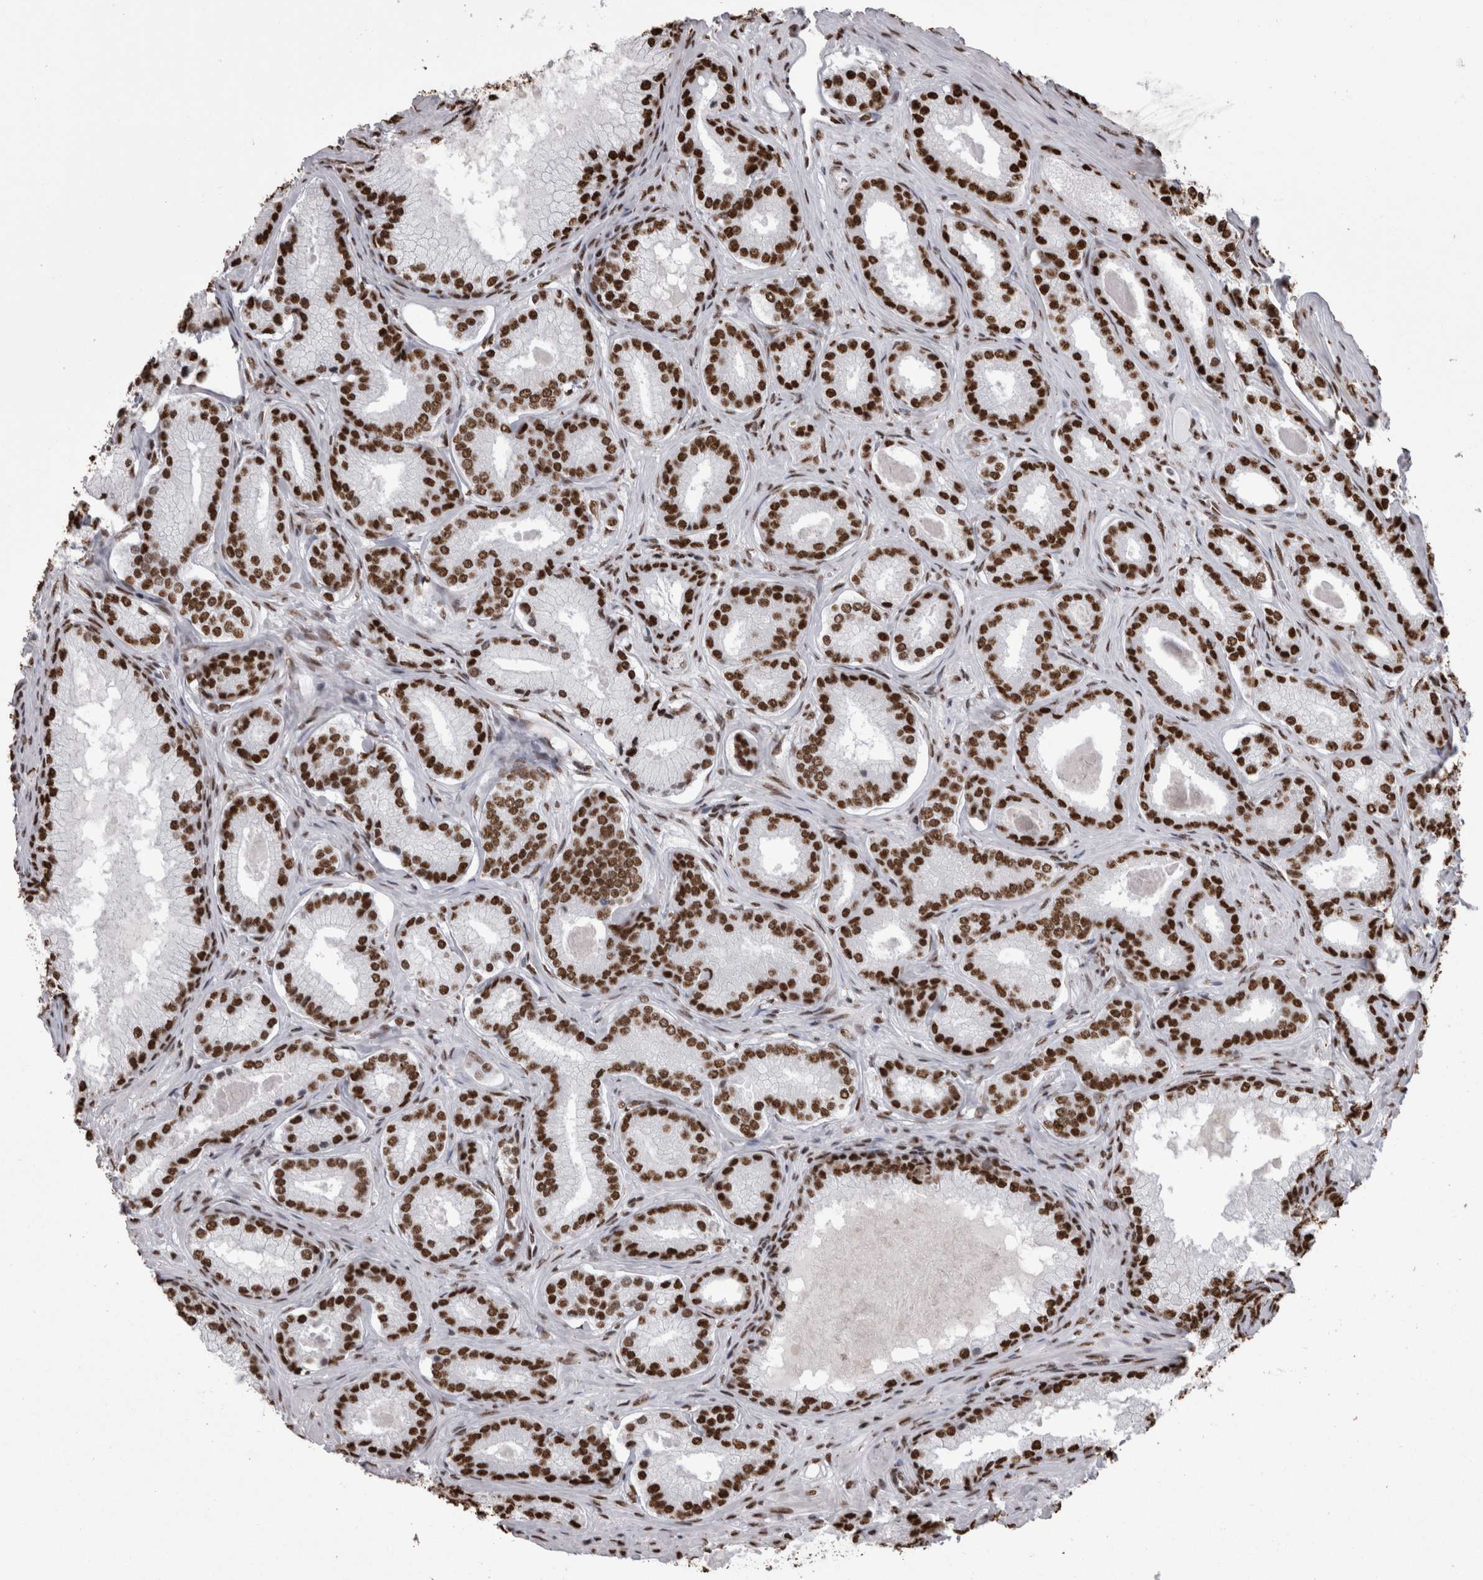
{"staining": {"intensity": "strong", "quantity": ">75%", "location": "nuclear"}, "tissue": "prostate cancer", "cell_type": "Tumor cells", "image_type": "cancer", "snomed": [{"axis": "morphology", "description": "Adenocarcinoma, Low grade"}, {"axis": "topography", "description": "Prostate"}], "caption": "Prostate low-grade adenocarcinoma was stained to show a protein in brown. There is high levels of strong nuclear staining in approximately >75% of tumor cells.", "gene": "HNRNPM", "patient": {"sex": "male", "age": 70}}